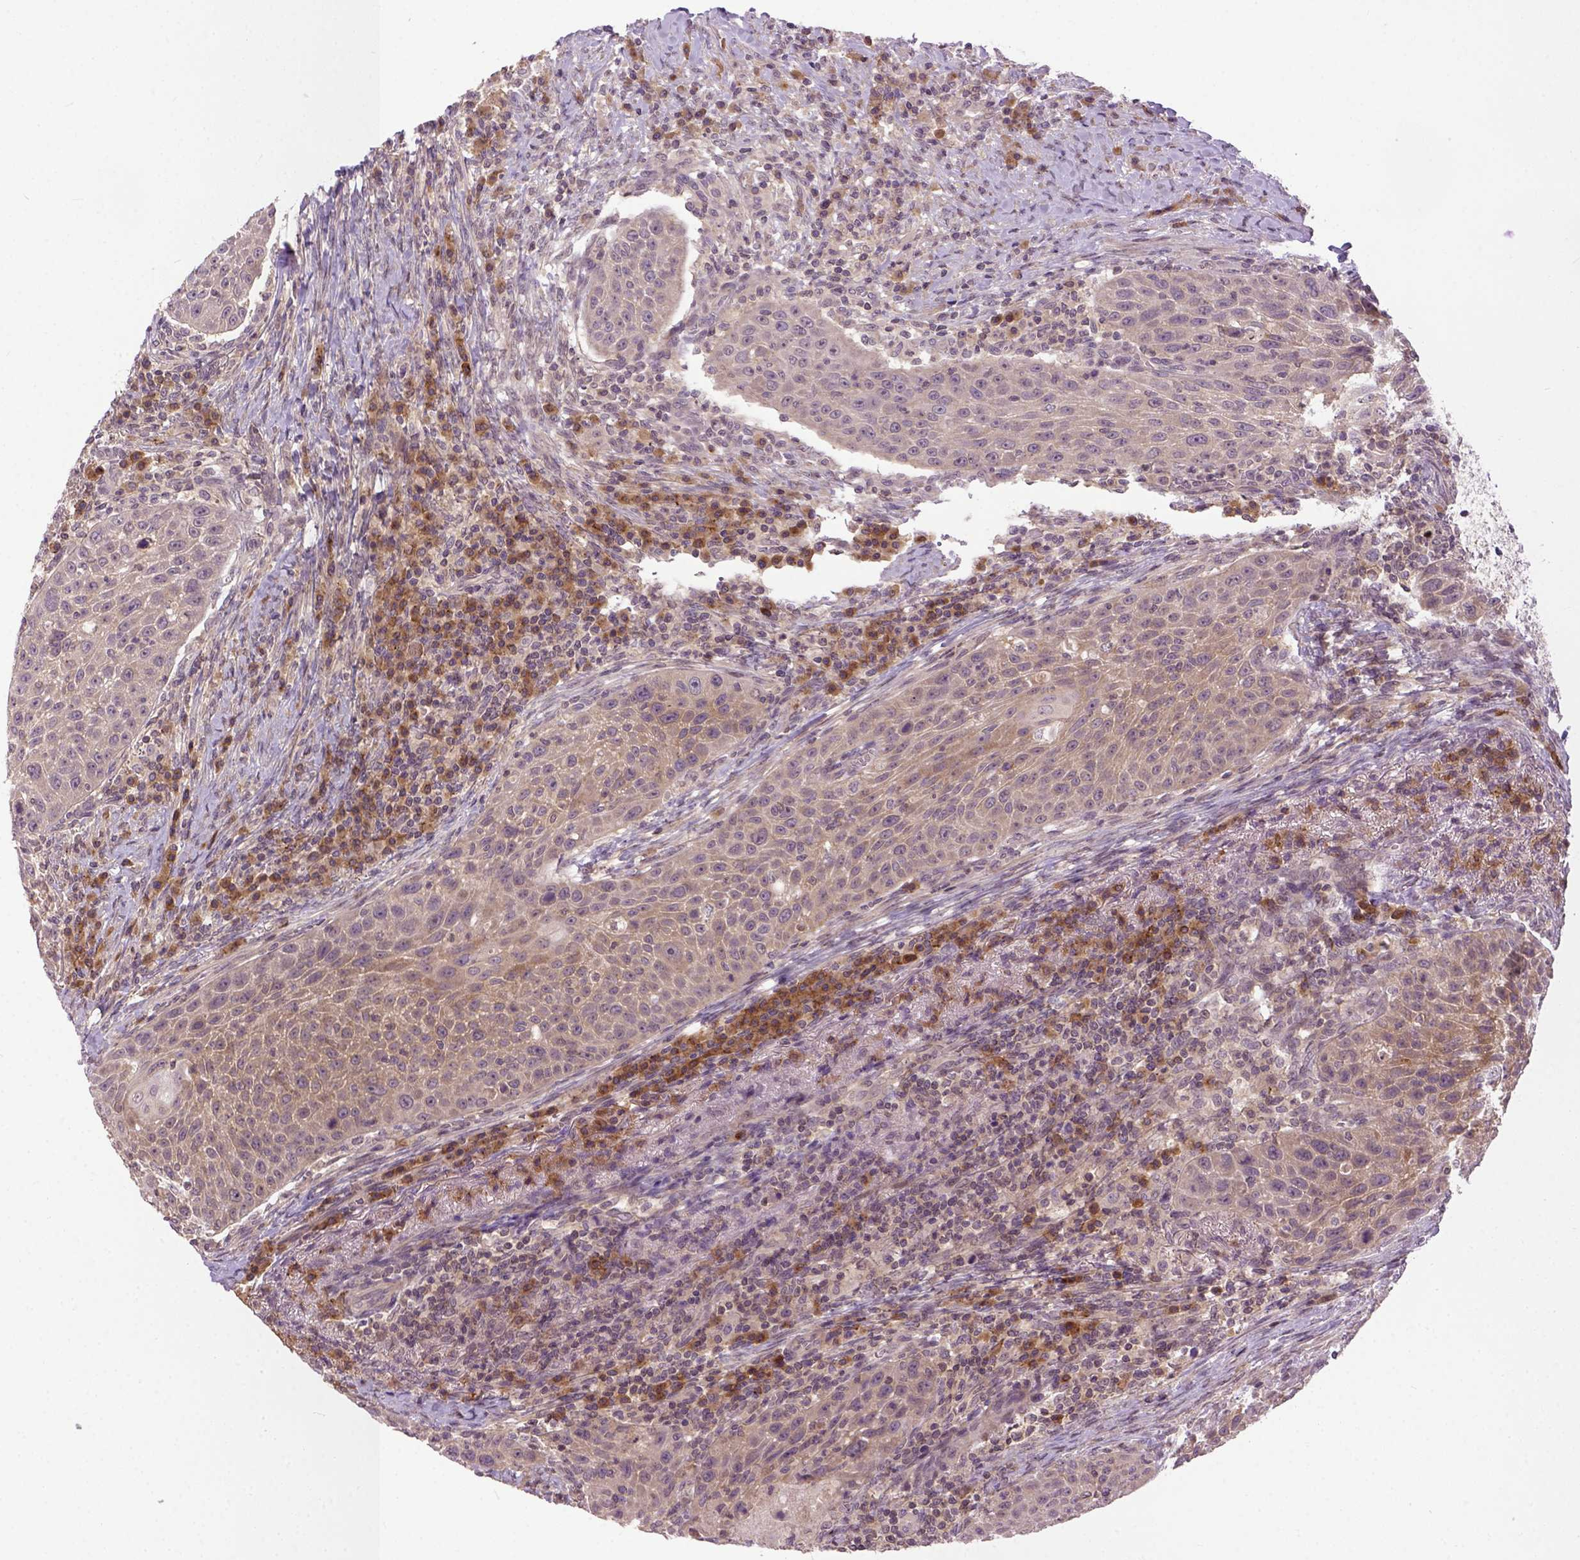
{"staining": {"intensity": "moderate", "quantity": "25%-75%", "location": "cytoplasmic/membranous"}, "tissue": "head and neck cancer", "cell_type": "Tumor cells", "image_type": "cancer", "snomed": [{"axis": "morphology", "description": "Squamous cell carcinoma, NOS"}, {"axis": "topography", "description": "Head-Neck"}], "caption": "This micrograph exhibits immunohistochemistry (IHC) staining of human head and neck squamous cell carcinoma, with medium moderate cytoplasmic/membranous expression in approximately 25%-75% of tumor cells.", "gene": "CPNE1", "patient": {"sex": "male", "age": 69}}